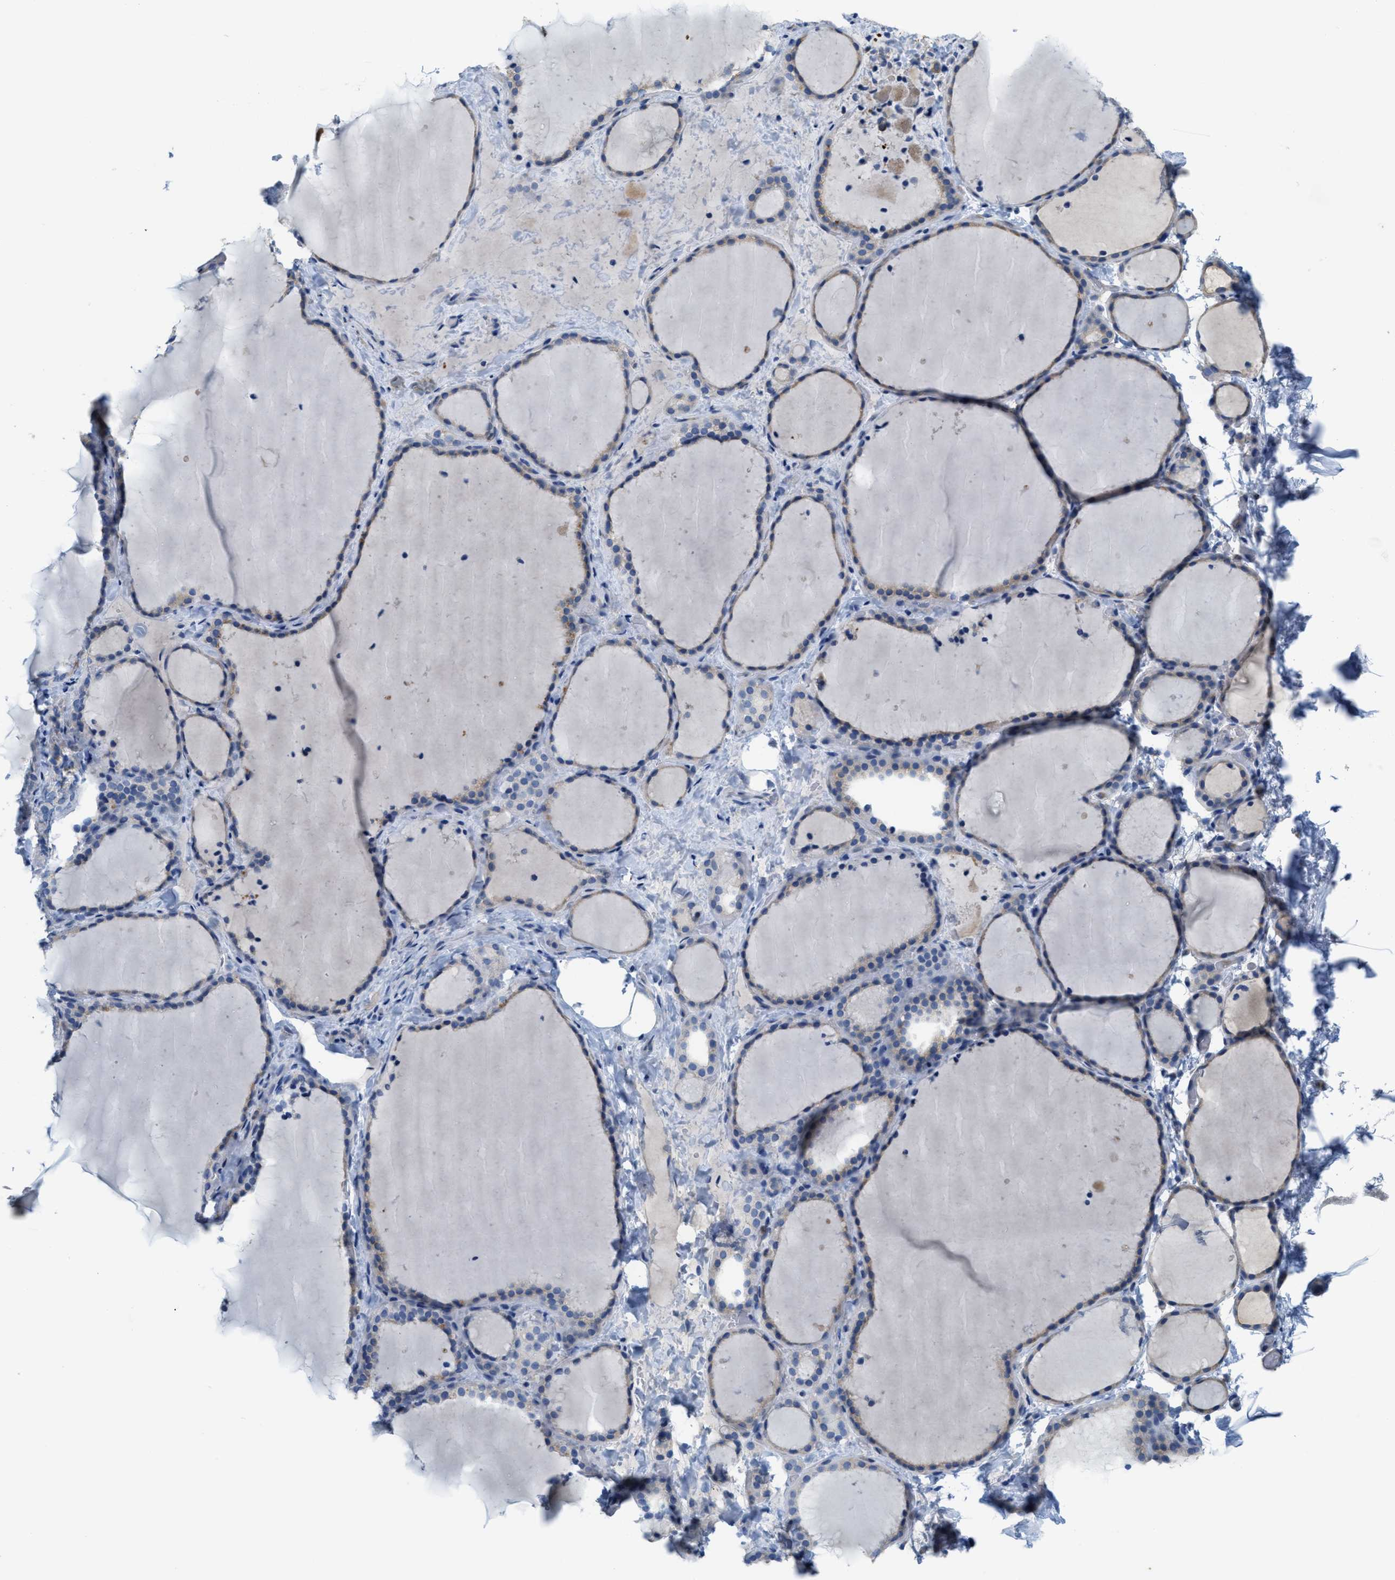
{"staining": {"intensity": "negative", "quantity": "none", "location": "none"}, "tissue": "thyroid gland", "cell_type": "Glandular cells", "image_type": "normal", "snomed": [{"axis": "morphology", "description": "Normal tissue, NOS"}, {"axis": "topography", "description": "Thyroid gland"}], "caption": "Immunohistochemical staining of unremarkable thyroid gland shows no significant staining in glandular cells.", "gene": "CPA2", "patient": {"sex": "female", "age": 22}}